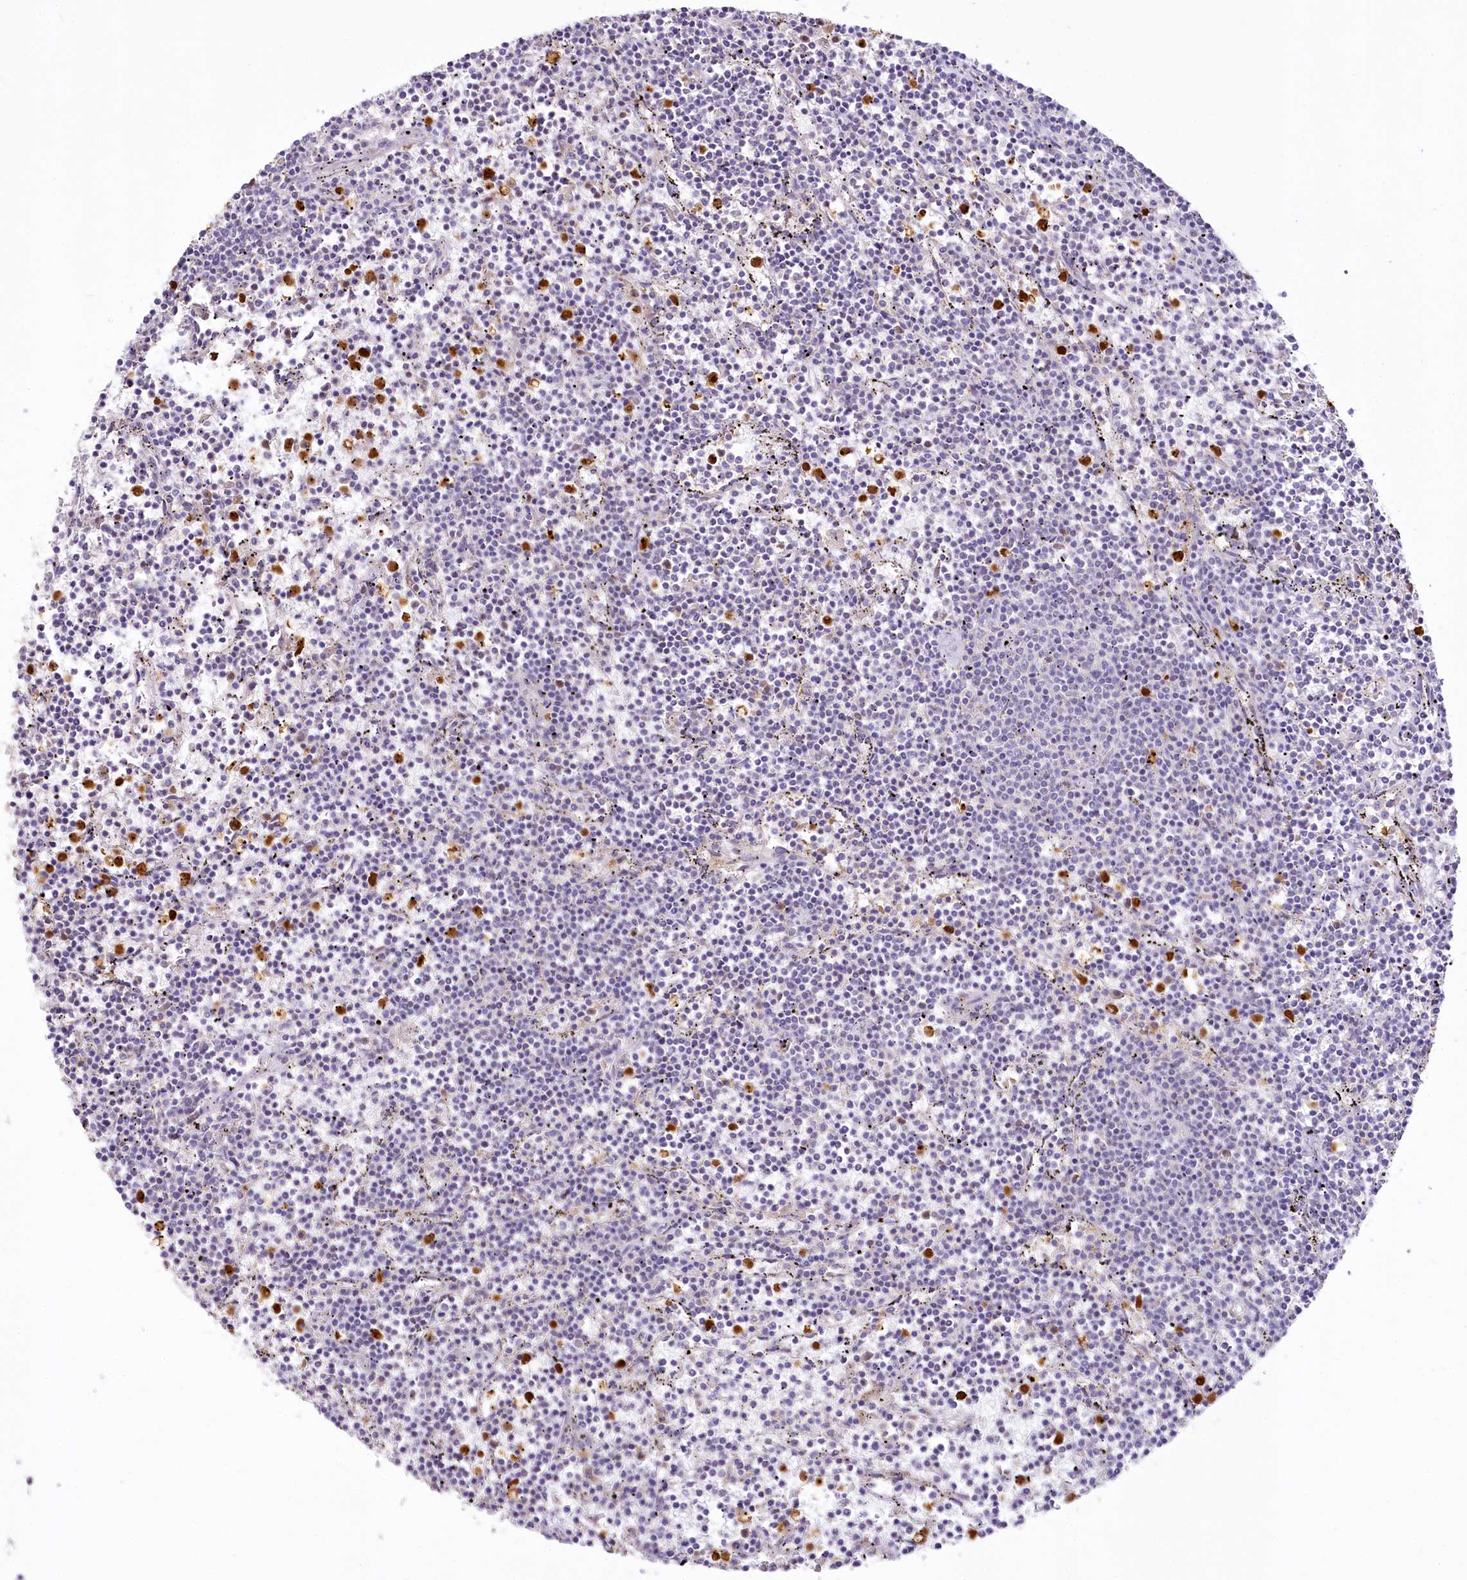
{"staining": {"intensity": "negative", "quantity": "none", "location": "none"}, "tissue": "lymphoma", "cell_type": "Tumor cells", "image_type": "cancer", "snomed": [{"axis": "morphology", "description": "Malignant lymphoma, non-Hodgkin's type, Low grade"}, {"axis": "topography", "description": "Spleen"}], "caption": "DAB (3,3'-diaminobenzidine) immunohistochemical staining of malignant lymphoma, non-Hodgkin's type (low-grade) demonstrates no significant expression in tumor cells.", "gene": "DPYD", "patient": {"sex": "female", "age": 50}}